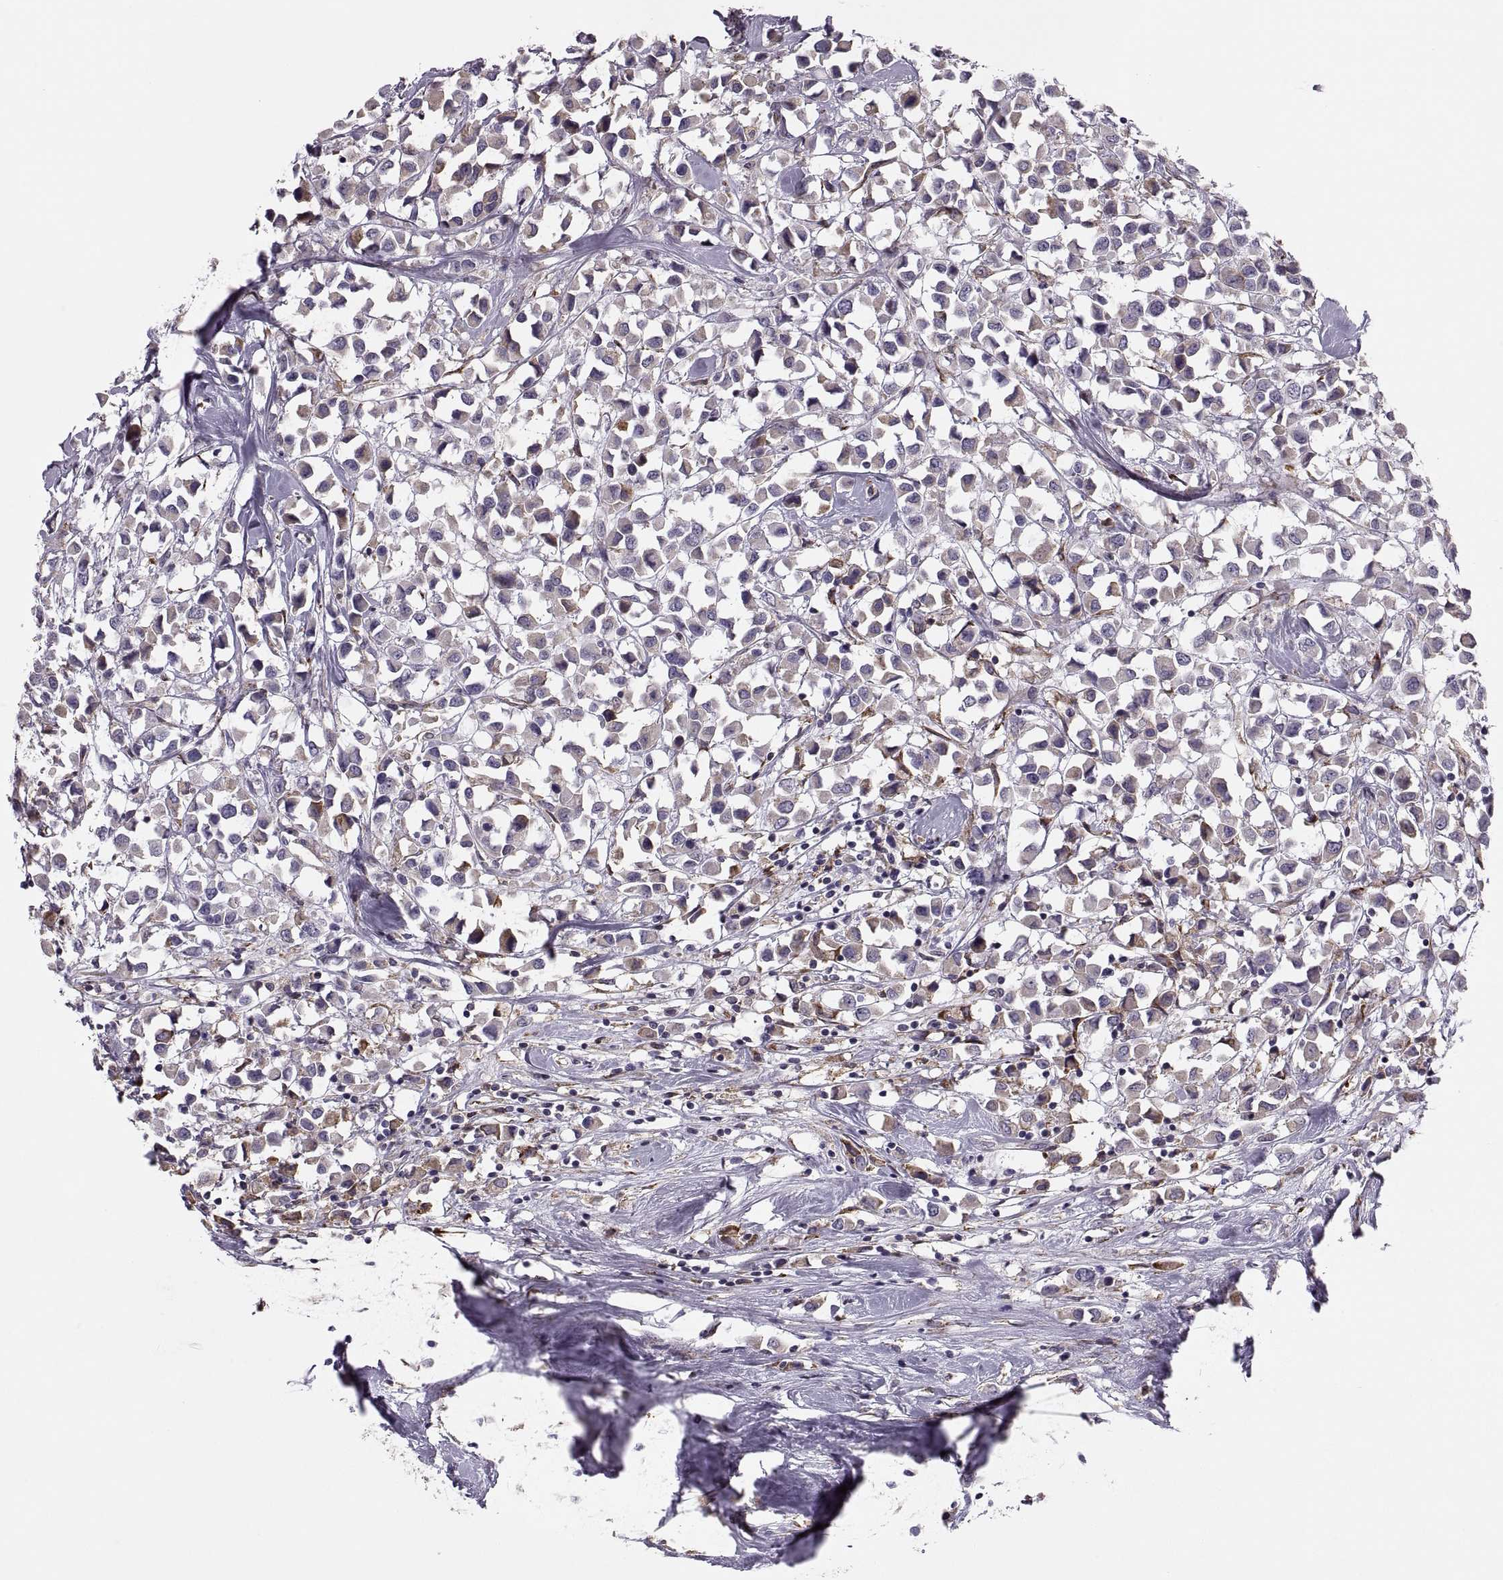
{"staining": {"intensity": "moderate", "quantity": ">75%", "location": "cytoplasmic/membranous"}, "tissue": "breast cancer", "cell_type": "Tumor cells", "image_type": "cancer", "snomed": [{"axis": "morphology", "description": "Duct carcinoma"}, {"axis": "topography", "description": "Breast"}], "caption": "Human infiltrating ductal carcinoma (breast) stained with a protein marker demonstrates moderate staining in tumor cells.", "gene": "LETM2", "patient": {"sex": "female", "age": 61}}